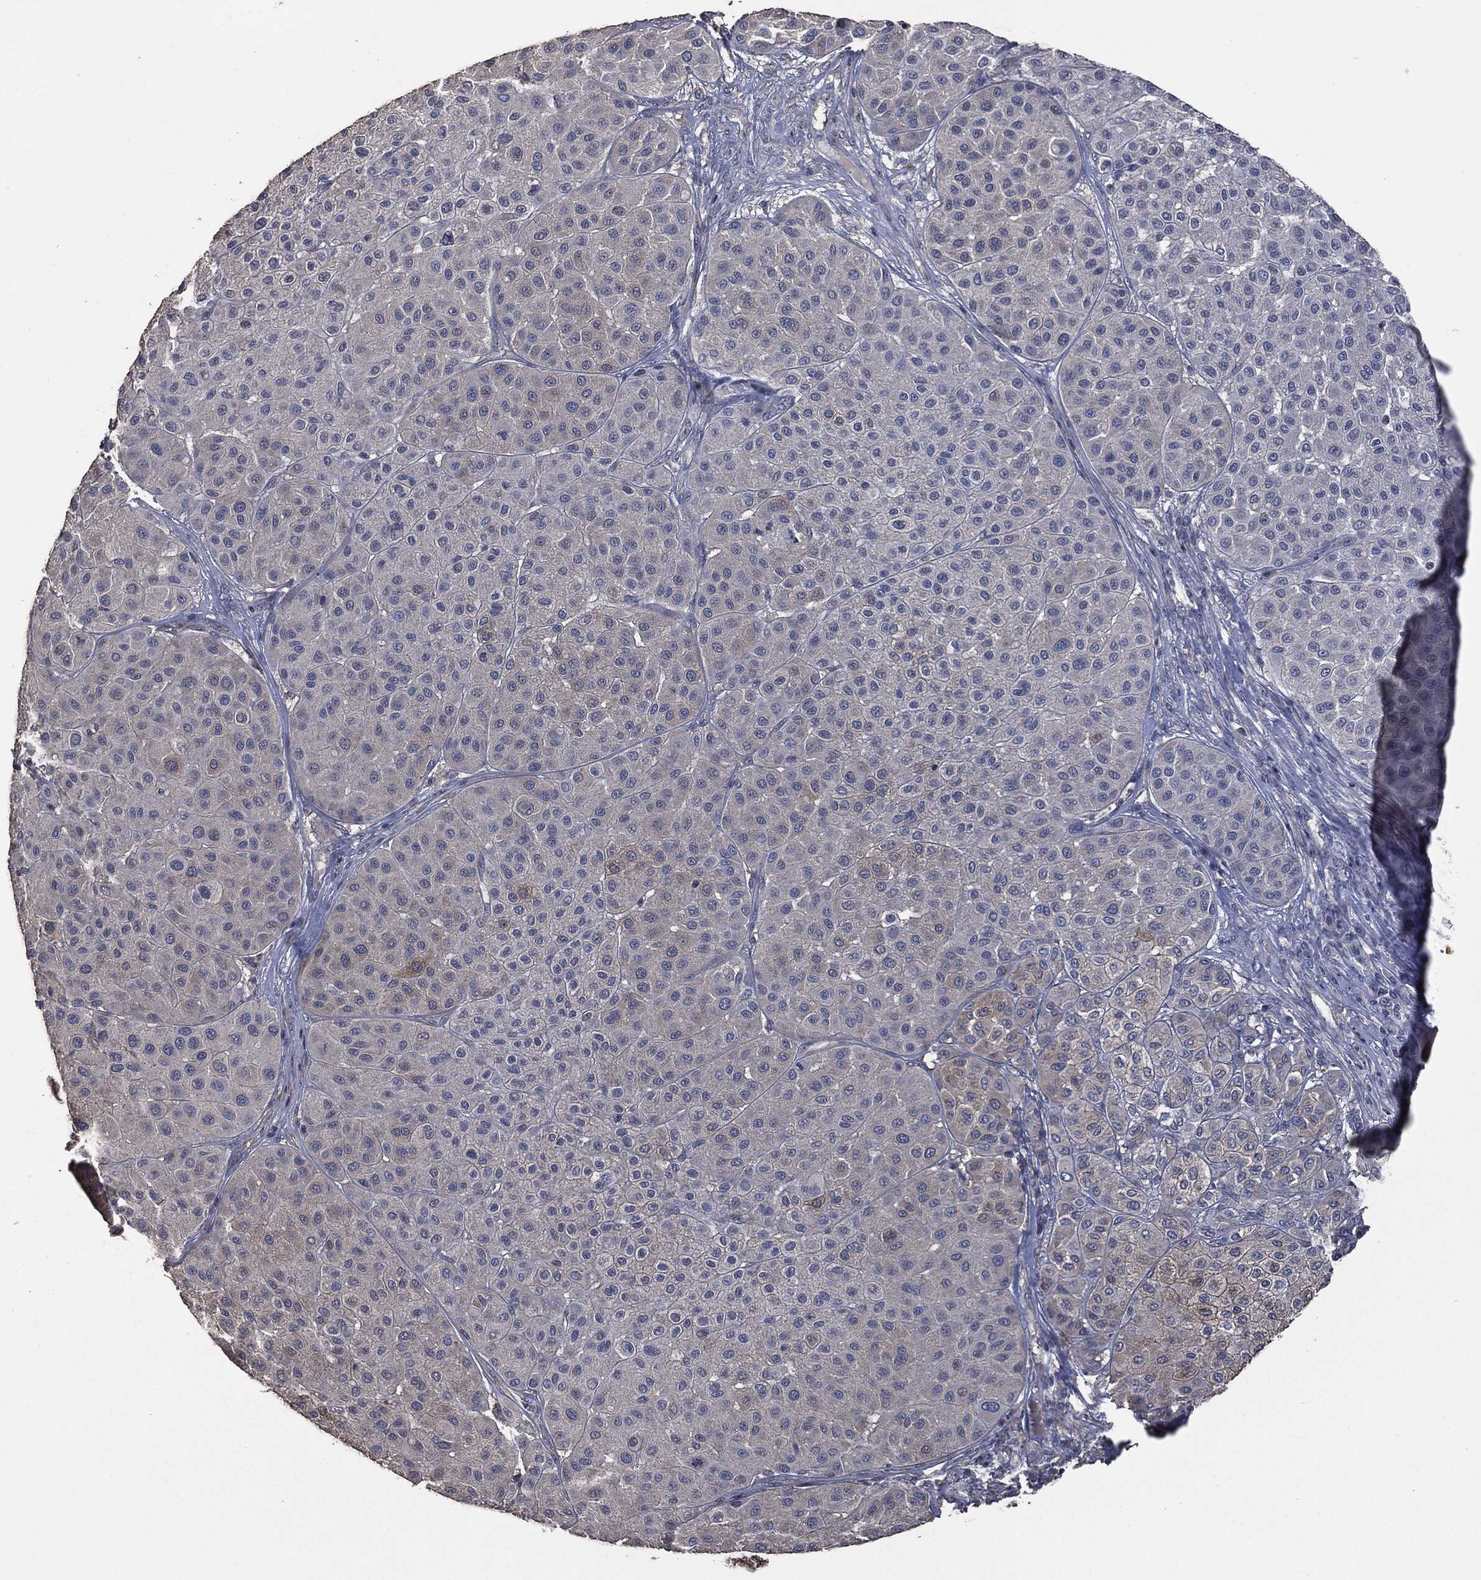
{"staining": {"intensity": "weak", "quantity": "<25%", "location": "cytoplasmic/membranous"}, "tissue": "melanoma", "cell_type": "Tumor cells", "image_type": "cancer", "snomed": [{"axis": "morphology", "description": "Malignant melanoma, Metastatic site"}, {"axis": "topography", "description": "Smooth muscle"}], "caption": "Tumor cells show no significant staining in malignant melanoma (metastatic site). (IHC, brightfield microscopy, high magnification).", "gene": "MSLN", "patient": {"sex": "male", "age": 41}}